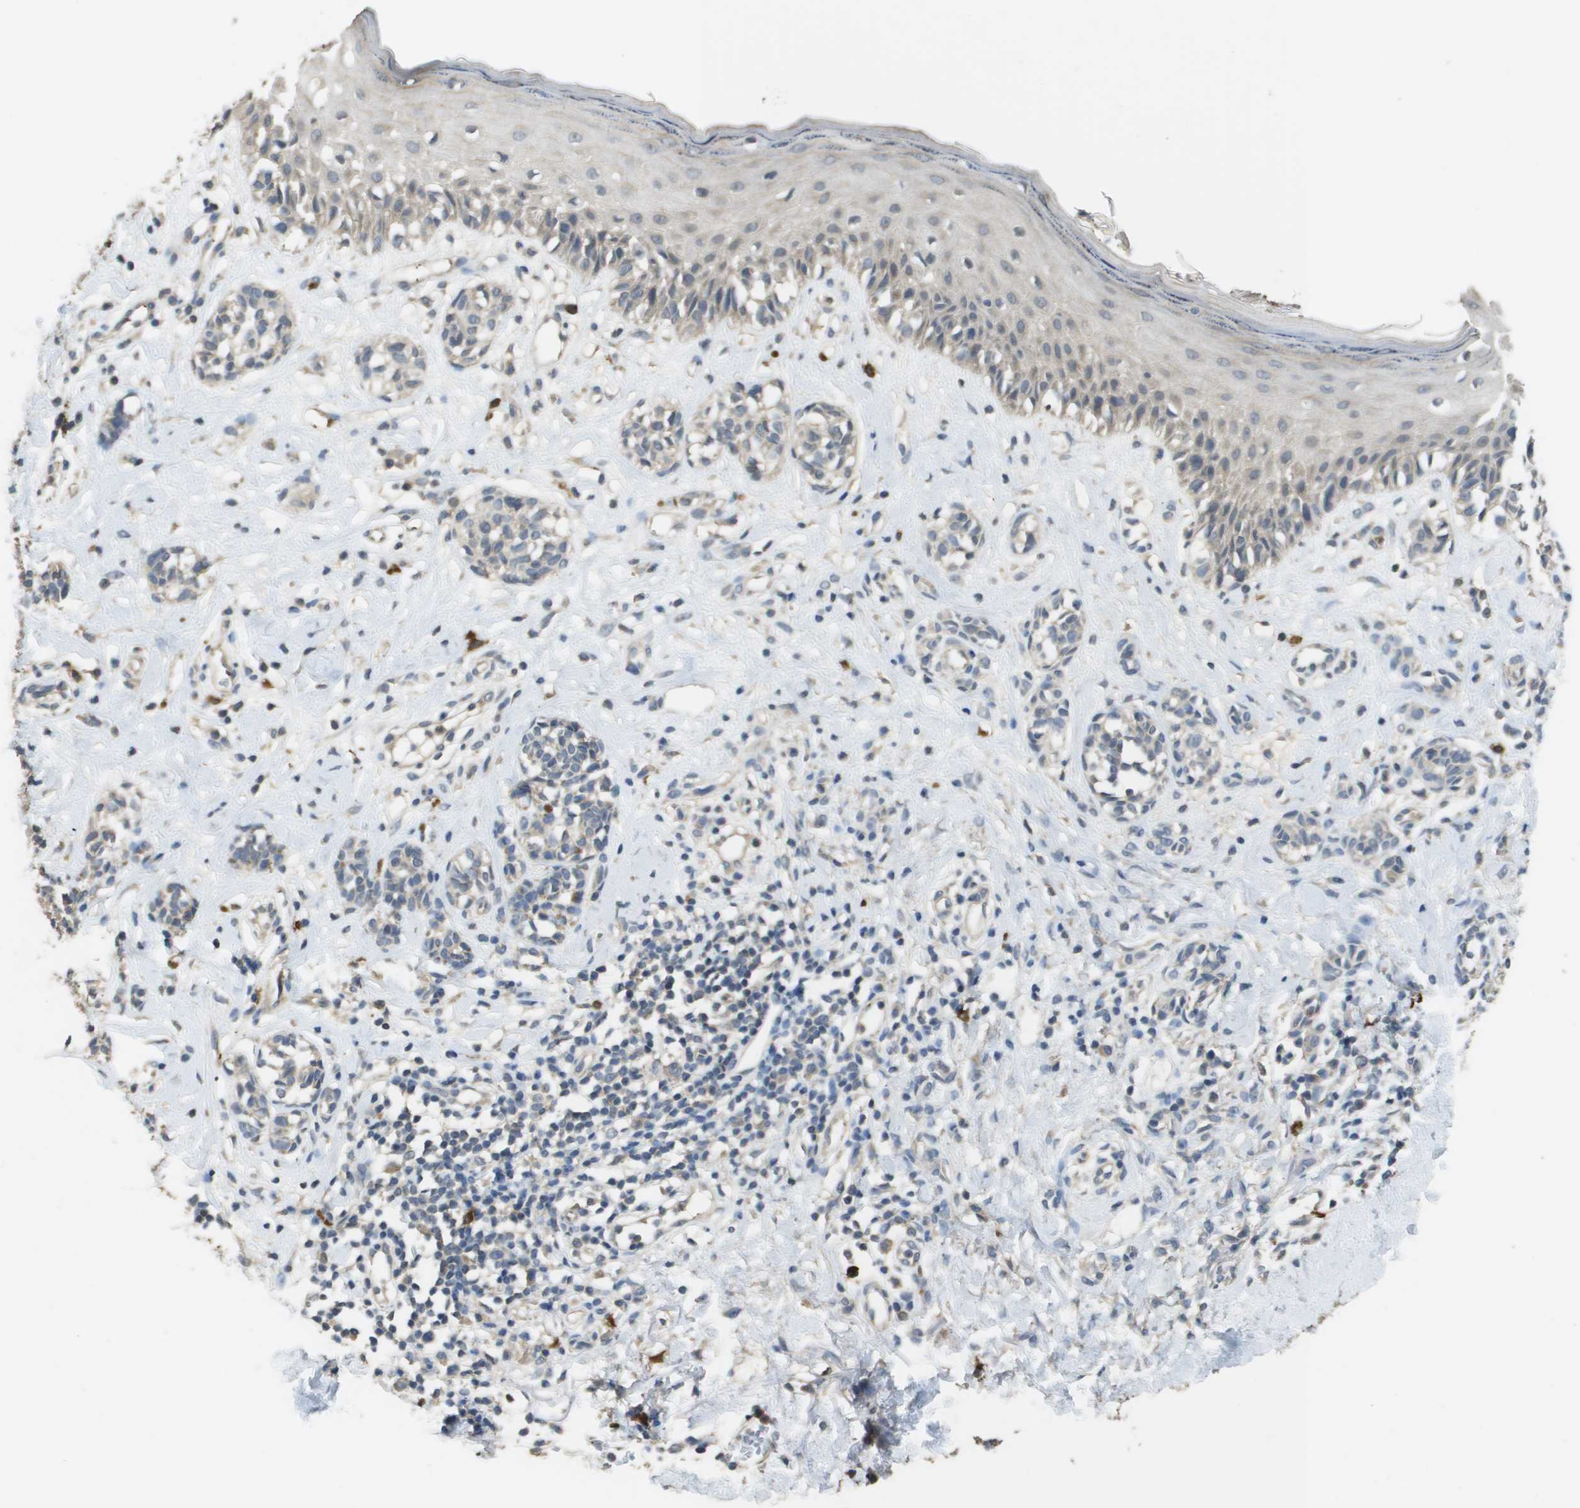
{"staining": {"intensity": "negative", "quantity": "none", "location": "none"}, "tissue": "melanoma", "cell_type": "Tumor cells", "image_type": "cancer", "snomed": [{"axis": "morphology", "description": "Malignant melanoma, NOS"}, {"axis": "topography", "description": "Skin"}], "caption": "Immunohistochemistry (IHC) histopathology image of neoplastic tissue: human malignant melanoma stained with DAB (3,3'-diaminobenzidine) demonstrates no significant protein positivity in tumor cells.", "gene": "RAB27B", "patient": {"sex": "male", "age": 64}}